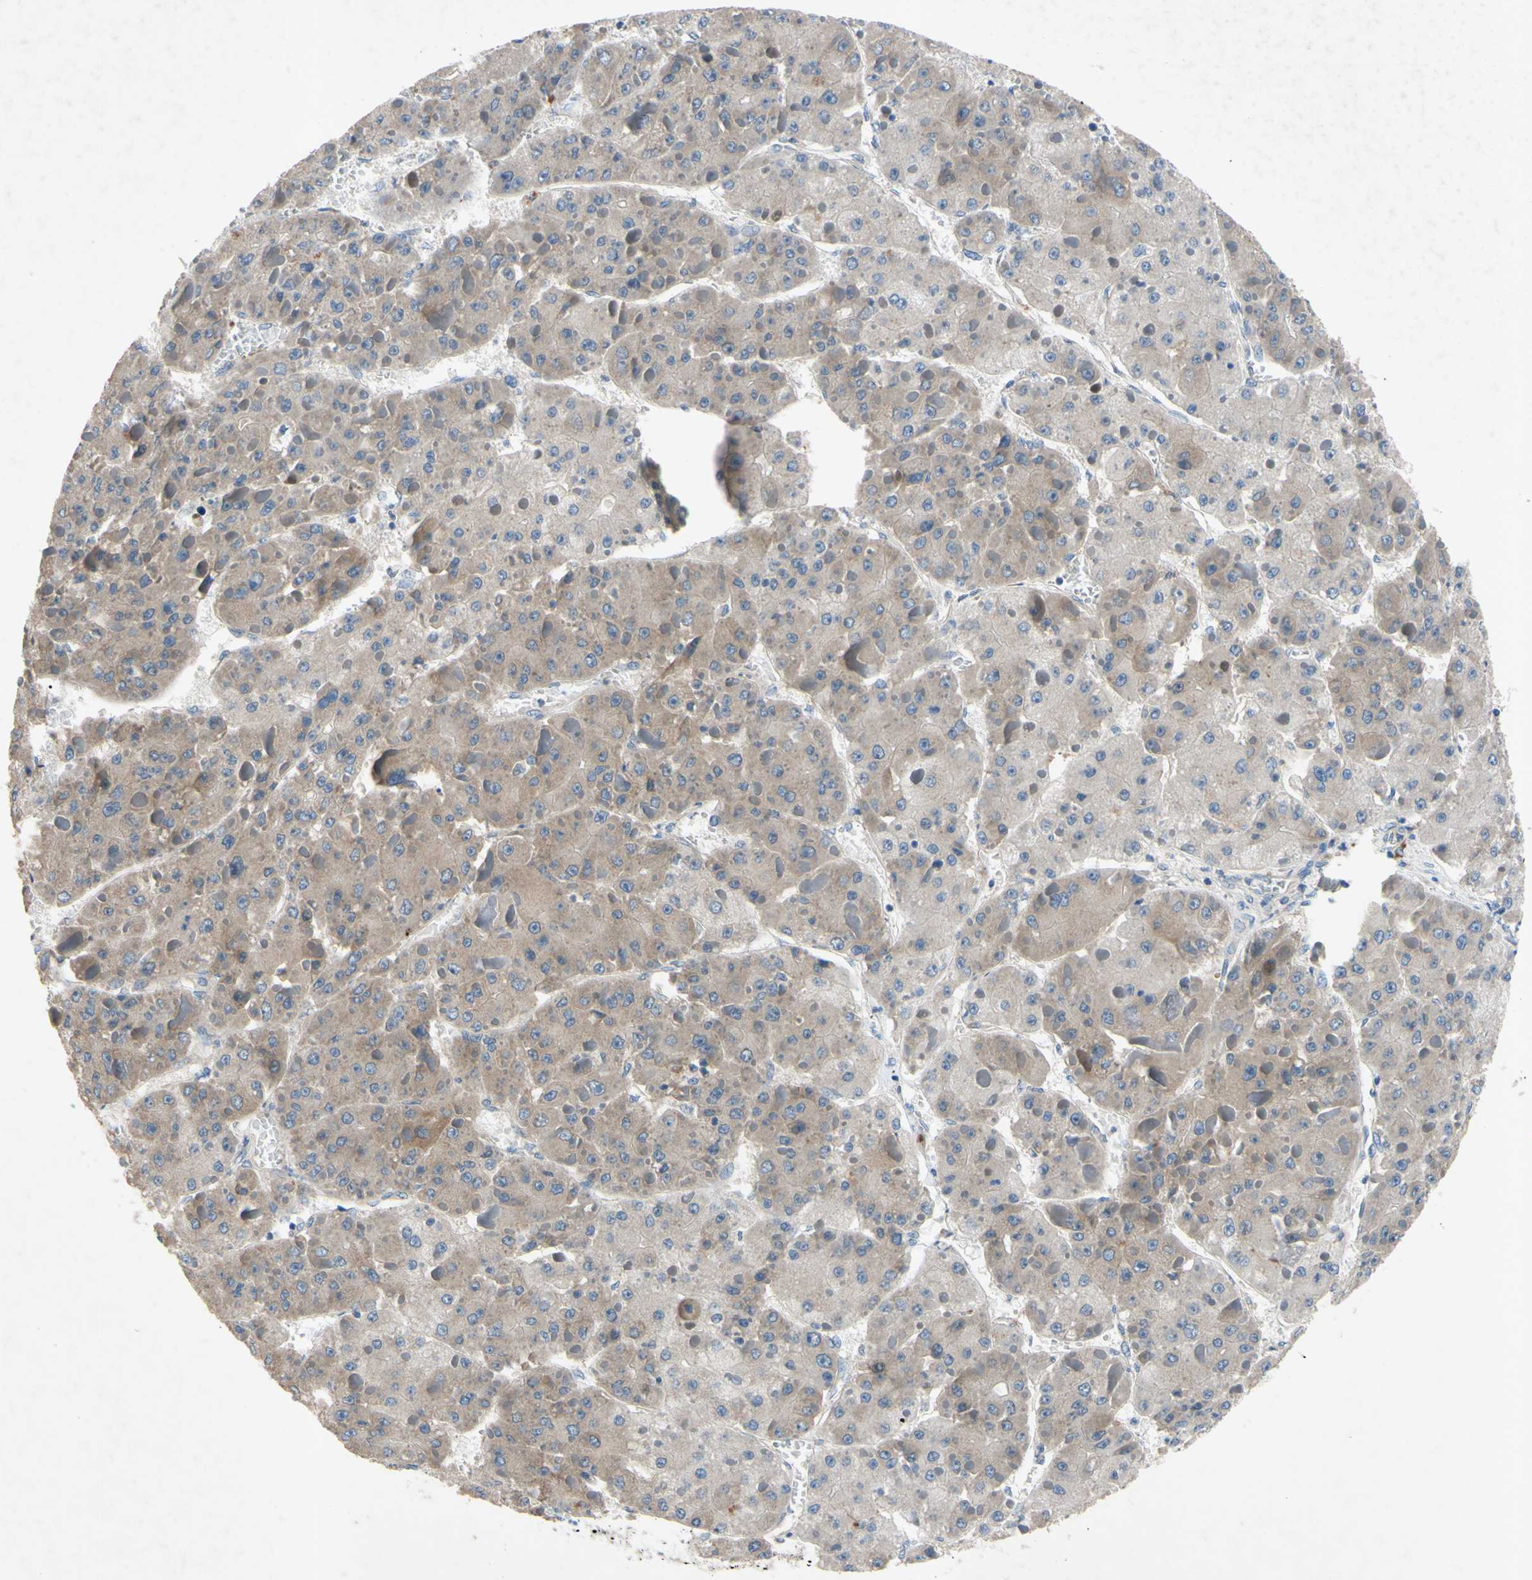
{"staining": {"intensity": "weak", "quantity": ">75%", "location": "cytoplasmic/membranous"}, "tissue": "liver cancer", "cell_type": "Tumor cells", "image_type": "cancer", "snomed": [{"axis": "morphology", "description": "Carcinoma, Hepatocellular, NOS"}, {"axis": "topography", "description": "Liver"}], "caption": "IHC photomicrograph of neoplastic tissue: human hepatocellular carcinoma (liver) stained using immunohistochemistry (IHC) shows low levels of weak protein expression localized specifically in the cytoplasmic/membranous of tumor cells, appearing as a cytoplasmic/membranous brown color.", "gene": "HILPDA", "patient": {"sex": "female", "age": 73}}